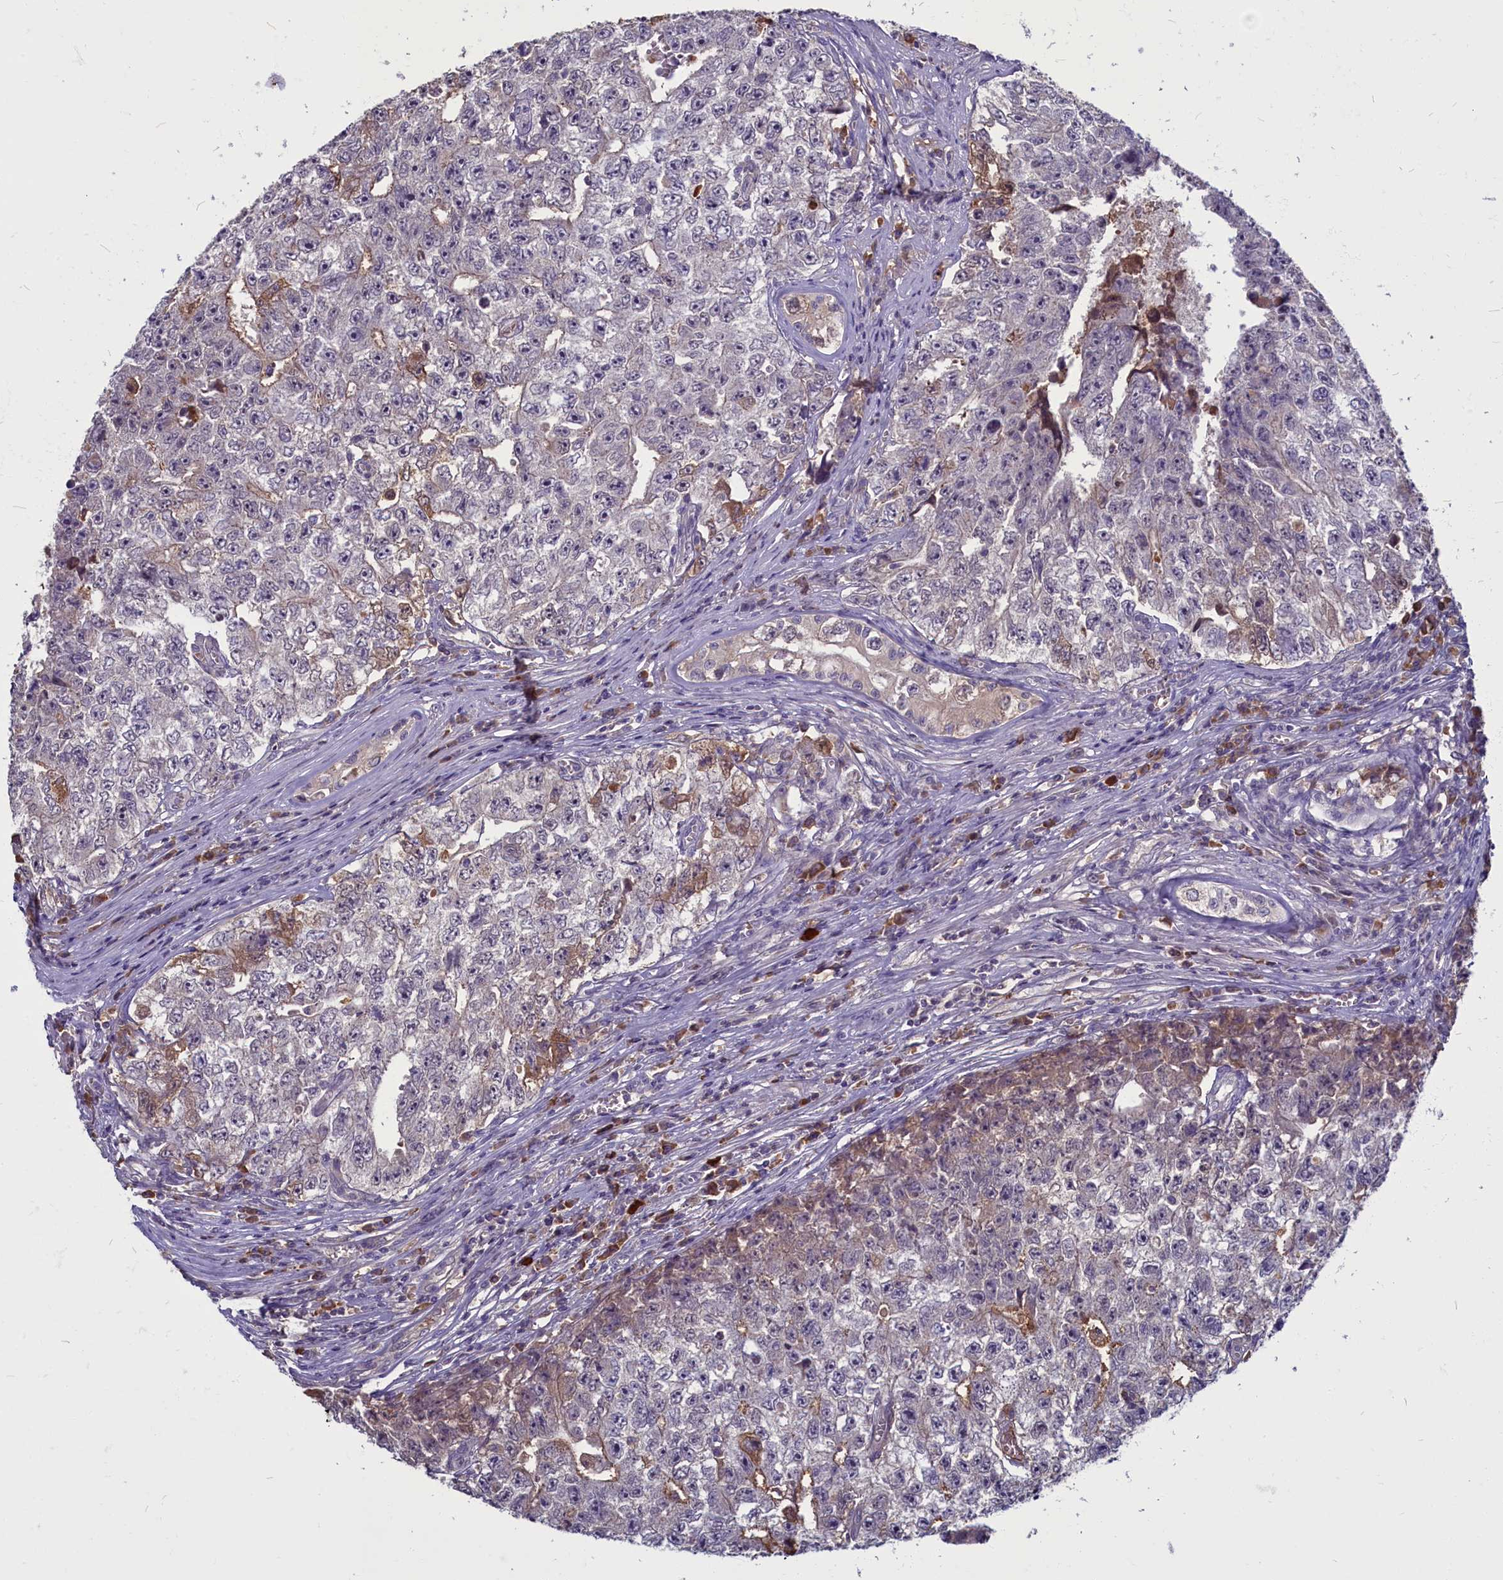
{"staining": {"intensity": "moderate", "quantity": "<25%", "location": "cytoplasmic/membranous"}, "tissue": "testis cancer", "cell_type": "Tumor cells", "image_type": "cancer", "snomed": [{"axis": "morphology", "description": "Carcinoma, Embryonal, NOS"}, {"axis": "topography", "description": "Testis"}], "caption": "An immunohistochemistry micrograph of neoplastic tissue is shown. Protein staining in brown highlights moderate cytoplasmic/membranous positivity in testis embryonal carcinoma within tumor cells.", "gene": "SV2C", "patient": {"sex": "male", "age": 17}}